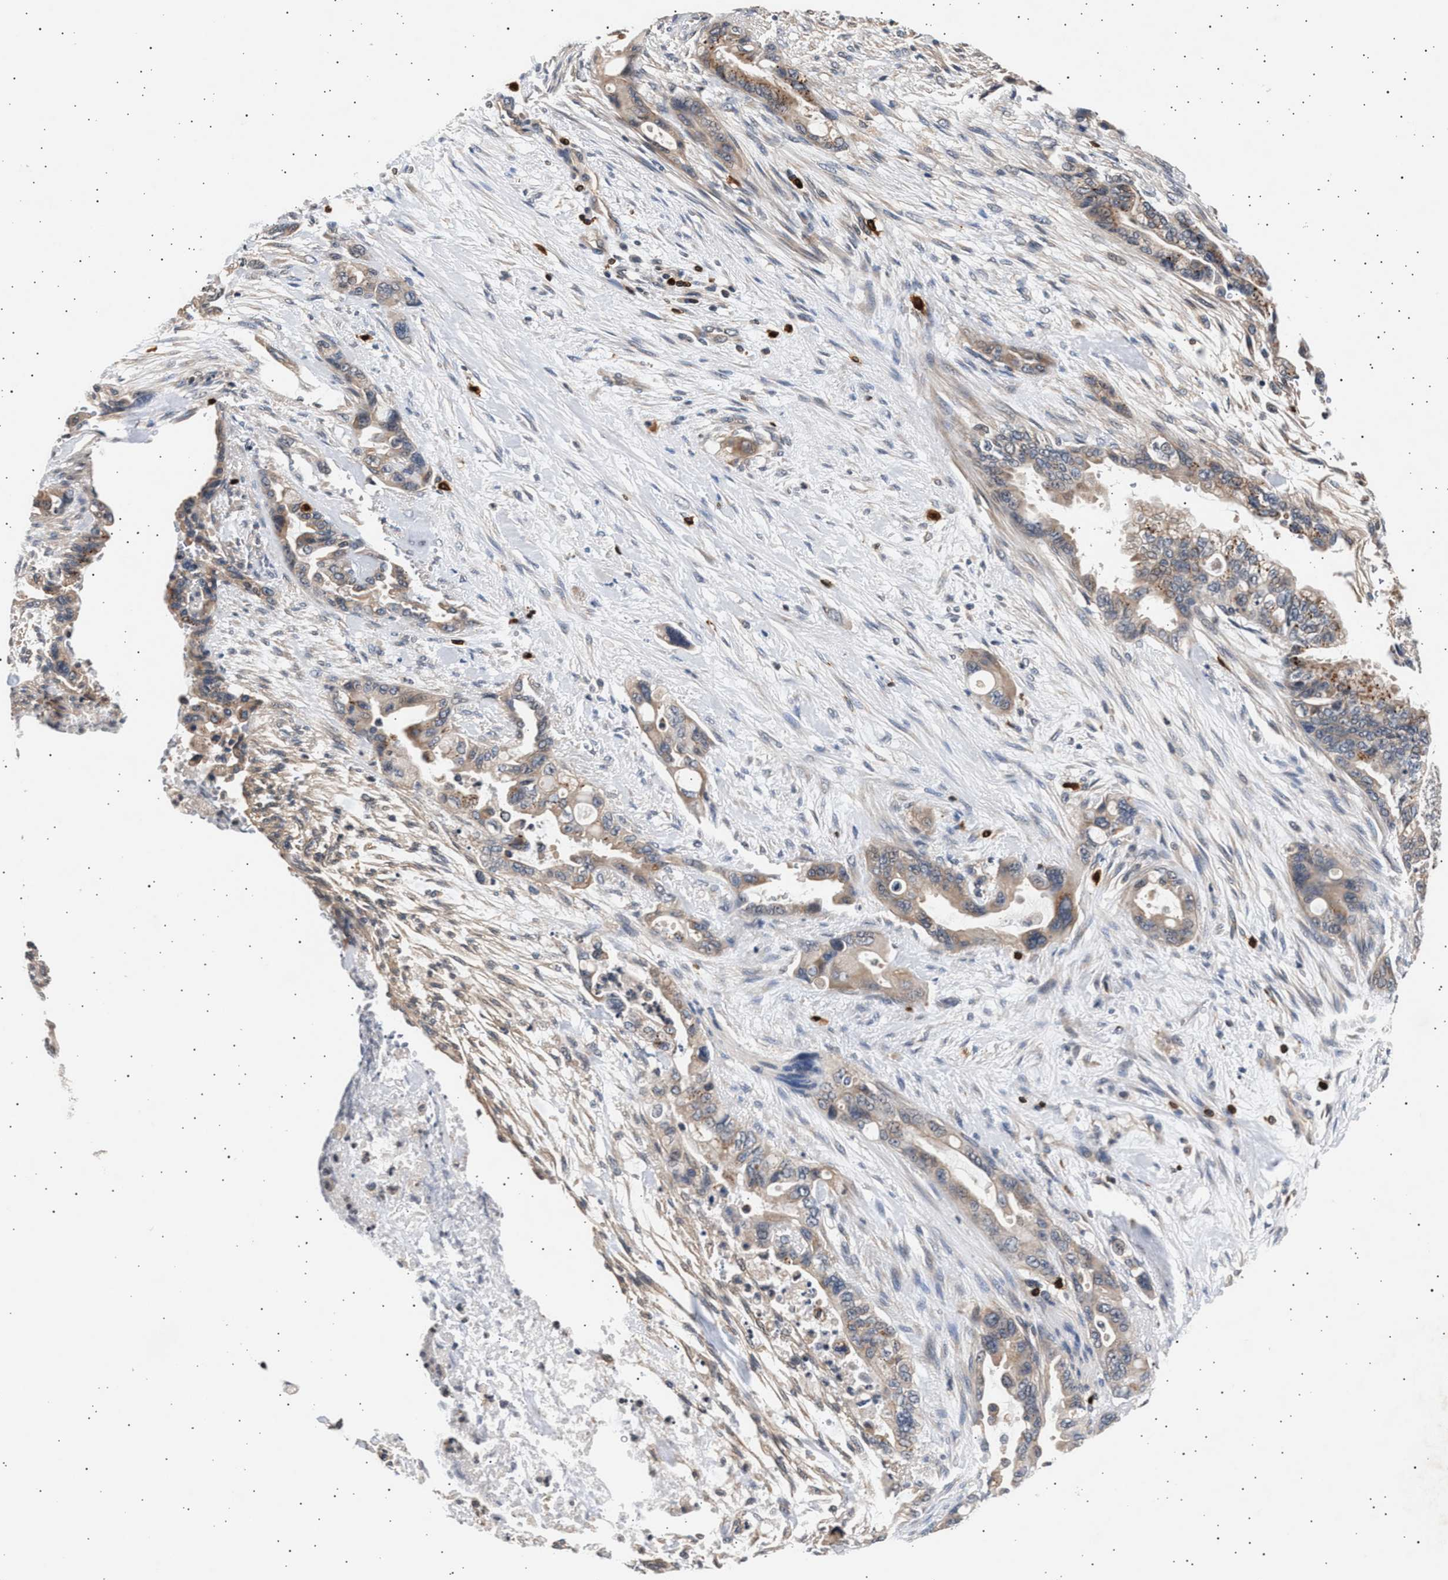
{"staining": {"intensity": "weak", "quantity": ">75%", "location": "cytoplasmic/membranous"}, "tissue": "pancreatic cancer", "cell_type": "Tumor cells", "image_type": "cancer", "snomed": [{"axis": "morphology", "description": "Adenocarcinoma, NOS"}, {"axis": "topography", "description": "Pancreas"}], "caption": "Tumor cells show low levels of weak cytoplasmic/membranous staining in approximately >75% of cells in pancreatic cancer (adenocarcinoma). The protein is shown in brown color, while the nuclei are stained blue.", "gene": "GRAP2", "patient": {"sex": "male", "age": 70}}